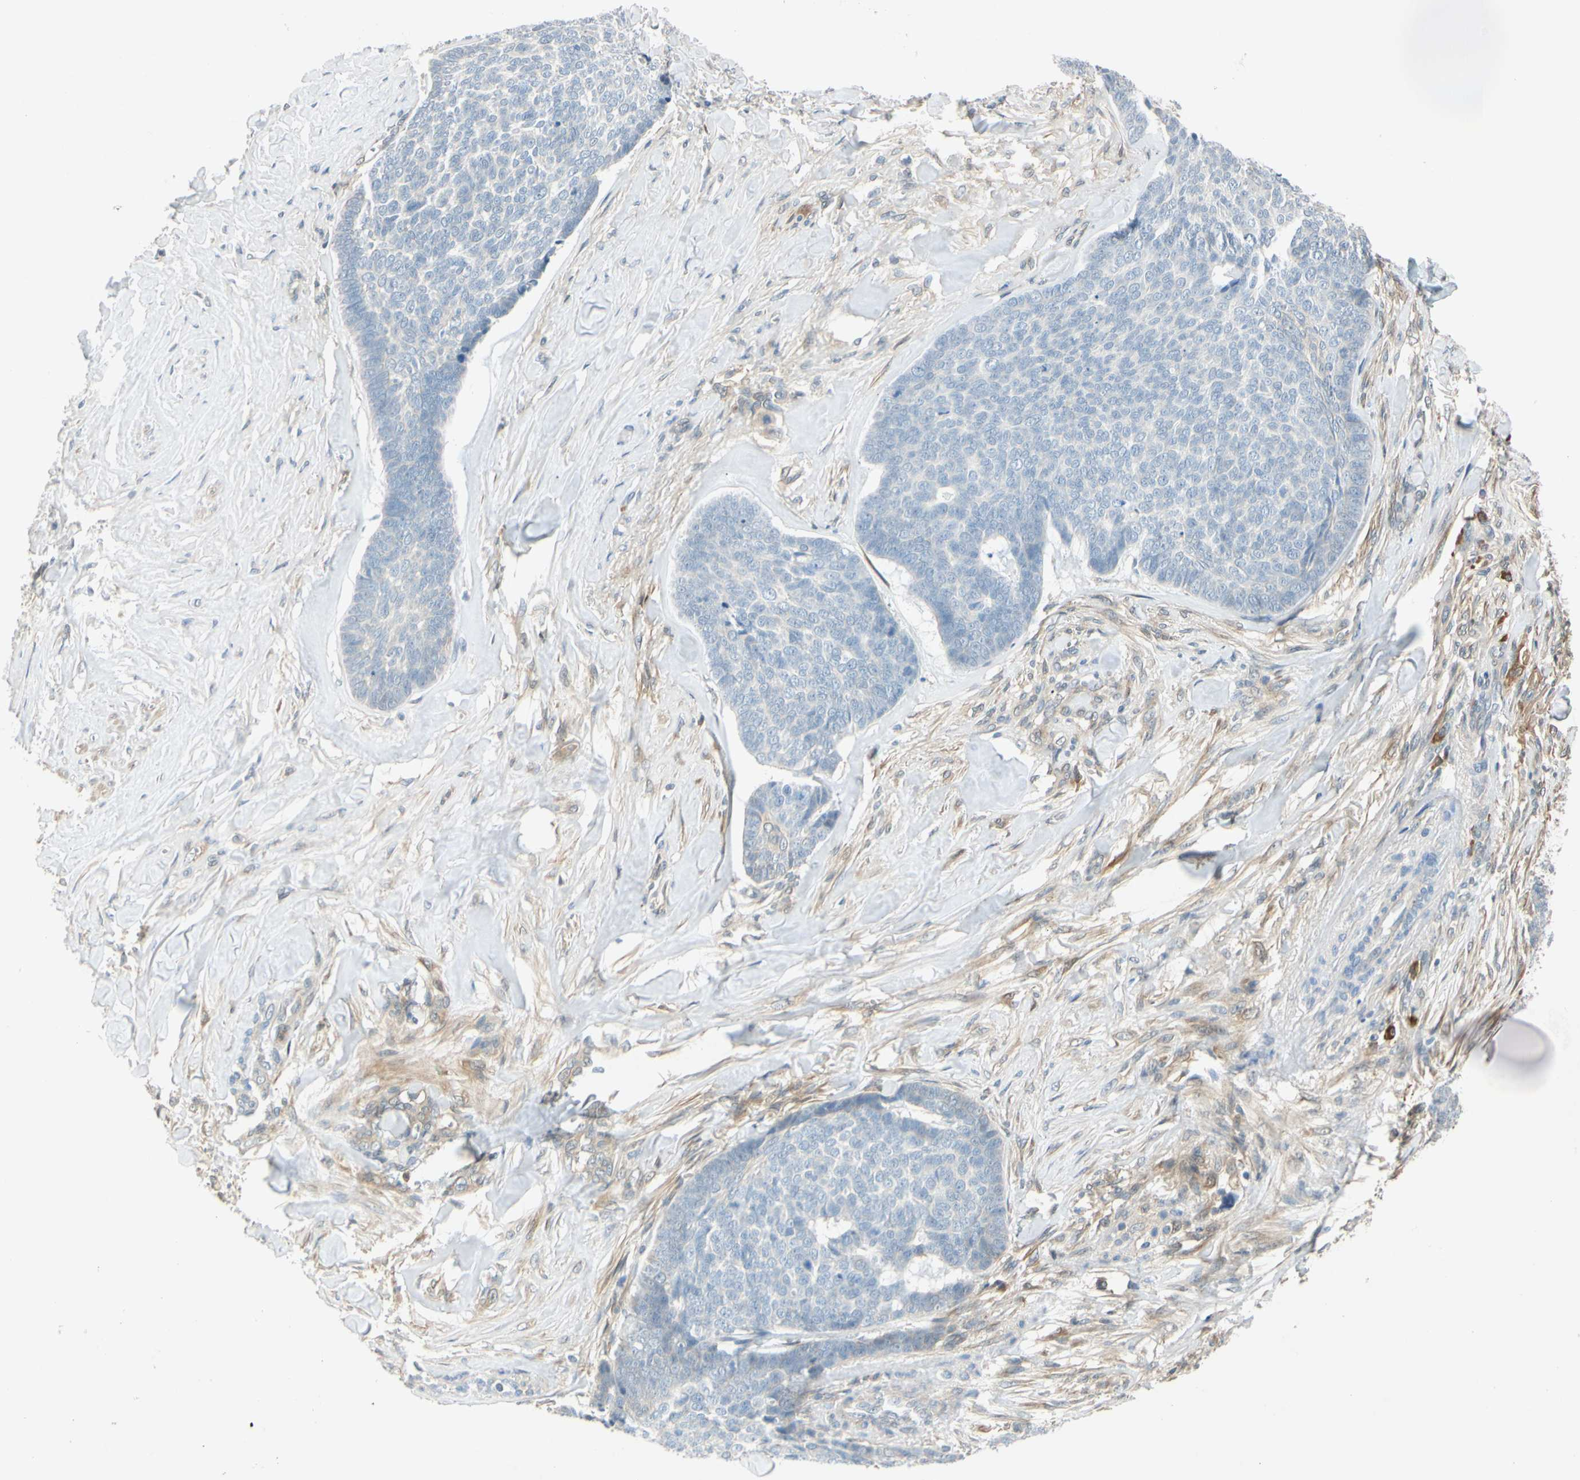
{"staining": {"intensity": "negative", "quantity": "none", "location": "none"}, "tissue": "skin cancer", "cell_type": "Tumor cells", "image_type": "cancer", "snomed": [{"axis": "morphology", "description": "Basal cell carcinoma"}, {"axis": "topography", "description": "Skin"}], "caption": "Immunohistochemistry (IHC) micrograph of human skin cancer (basal cell carcinoma) stained for a protein (brown), which displays no expression in tumor cells.", "gene": "WIPI1", "patient": {"sex": "male", "age": 84}}